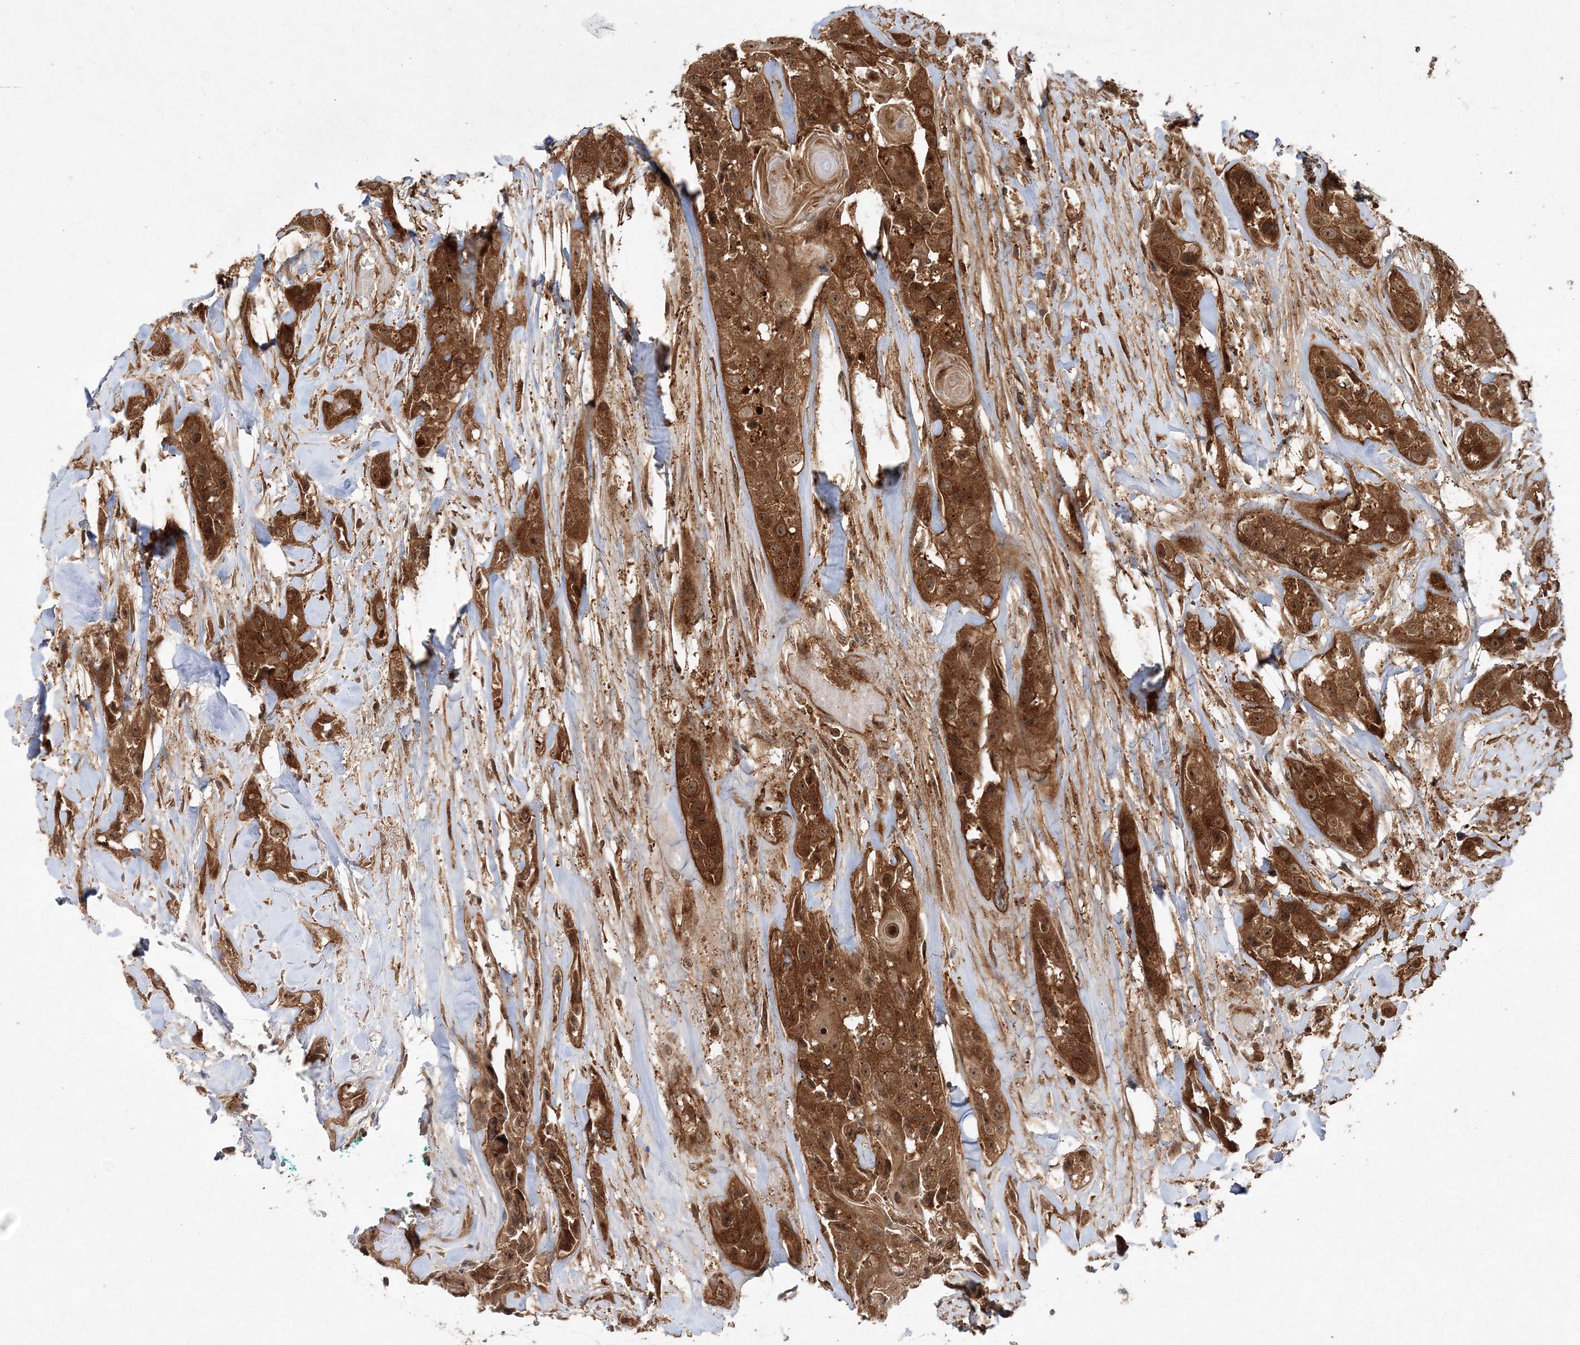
{"staining": {"intensity": "strong", "quantity": ">75%", "location": "cytoplasmic/membranous"}, "tissue": "head and neck cancer", "cell_type": "Tumor cells", "image_type": "cancer", "snomed": [{"axis": "morphology", "description": "Normal tissue, NOS"}, {"axis": "morphology", "description": "Squamous cell carcinoma, NOS"}, {"axis": "topography", "description": "Skeletal muscle"}, {"axis": "topography", "description": "Head-Neck"}], "caption": "Protein staining shows strong cytoplasmic/membranous expression in about >75% of tumor cells in head and neck cancer.", "gene": "WDR37", "patient": {"sex": "male", "age": 51}}